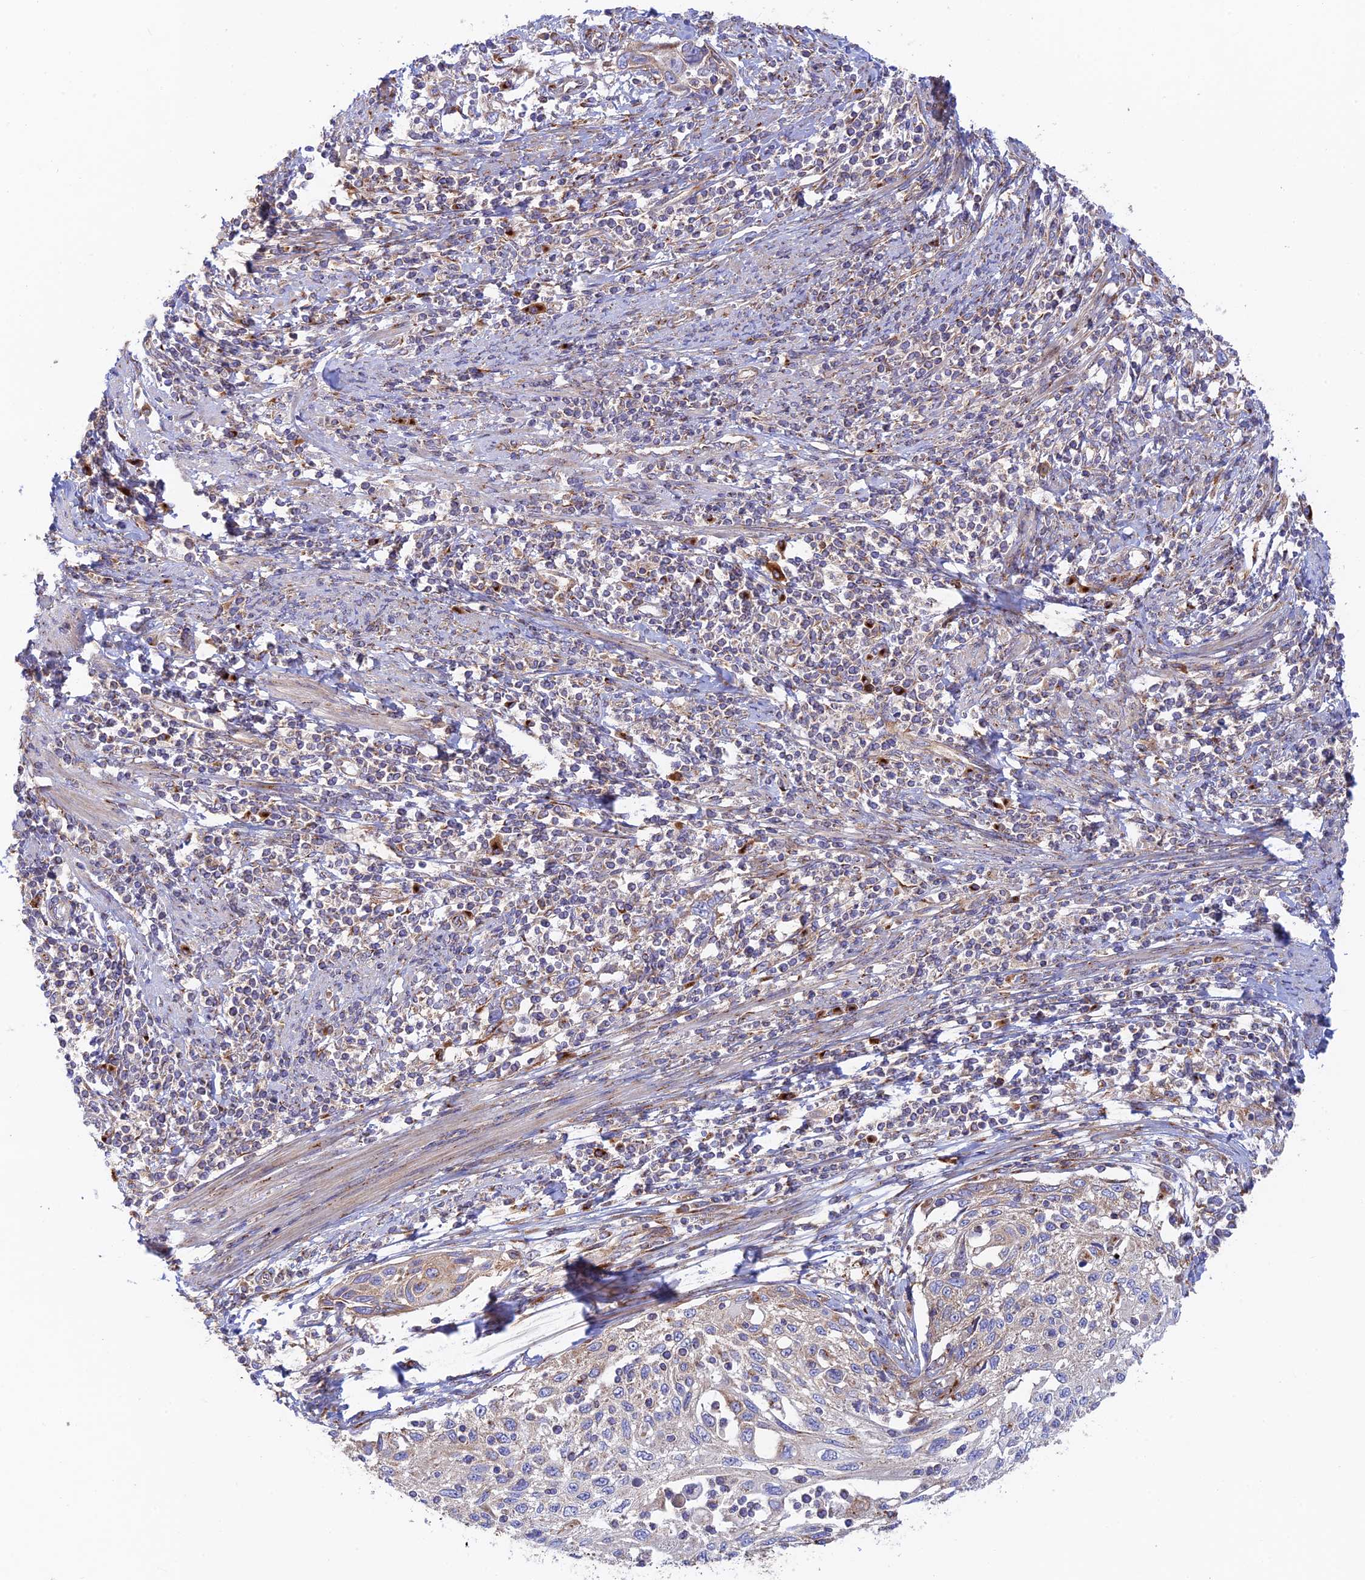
{"staining": {"intensity": "weak", "quantity": "25%-75%", "location": "cytoplasmic/membranous"}, "tissue": "cervical cancer", "cell_type": "Tumor cells", "image_type": "cancer", "snomed": [{"axis": "morphology", "description": "Squamous cell carcinoma, NOS"}, {"axis": "topography", "description": "Cervix"}], "caption": "Cervical cancer tissue reveals weak cytoplasmic/membranous positivity in about 25%-75% of tumor cells, visualized by immunohistochemistry.", "gene": "GOLGA3", "patient": {"sex": "female", "age": 70}}